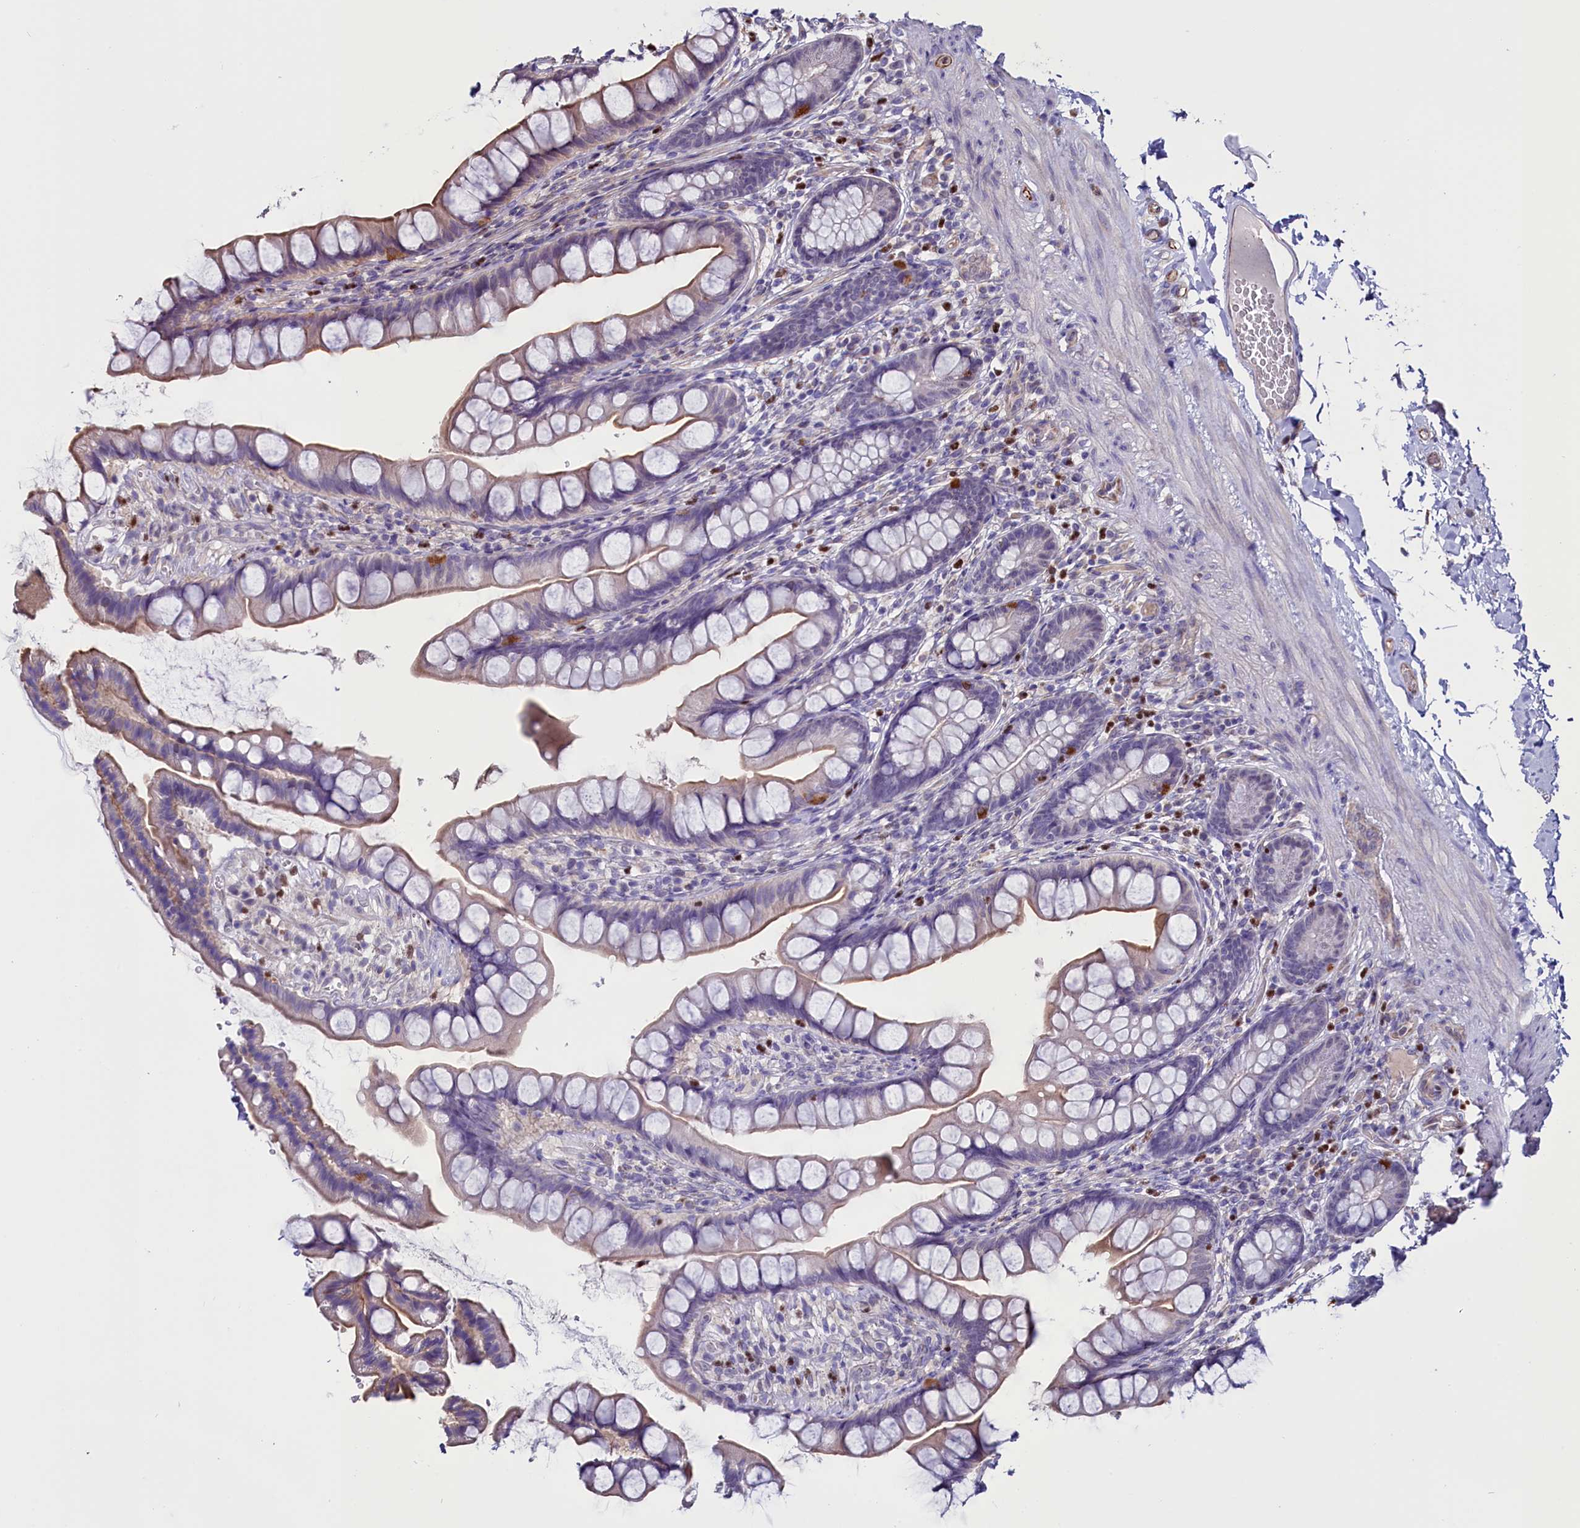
{"staining": {"intensity": "moderate", "quantity": "25%-75%", "location": "cytoplasmic/membranous"}, "tissue": "small intestine", "cell_type": "Glandular cells", "image_type": "normal", "snomed": [{"axis": "morphology", "description": "Normal tissue, NOS"}, {"axis": "topography", "description": "Small intestine"}], "caption": "Immunohistochemistry (IHC) micrograph of unremarkable small intestine stained for a protein (brown), which demonstrates medium levels of moderate cytoplasmic/membranous expression in about 25%-75% of glandular cells.", "gene": "PDILT", "patient": {"sex": "male", "age": 70}}